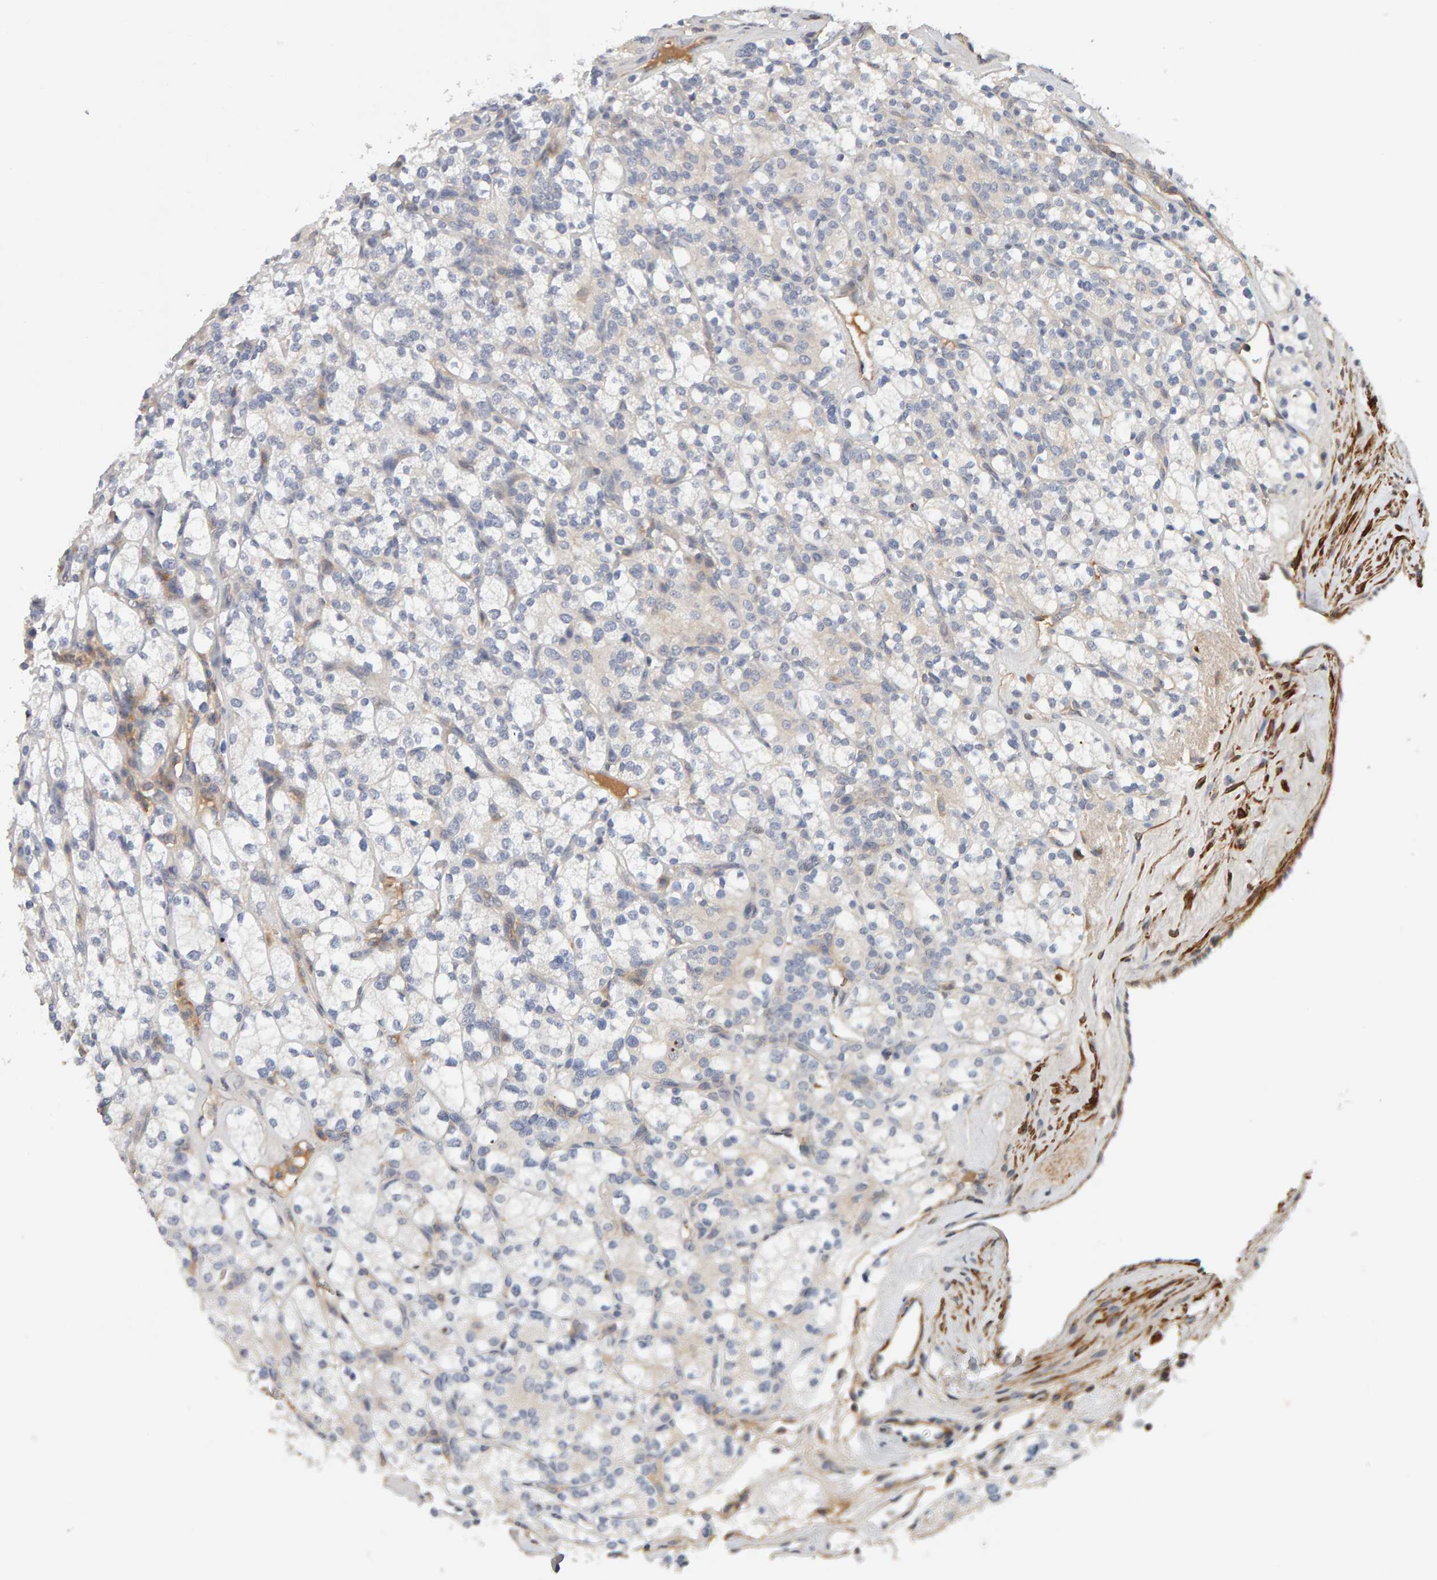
{"staining": {"intensity": "negative", "quantity": "none", "location": "none"}, "tissue": "renal cancer", "cell_type": "Tumor cells", "image_type": "cancer", "snomed": [{"axis": "morphology", "description": "Adenocarcinoma, NOS"}, {"axis": "topography", "description": "Kidney"}], "caption": "IHC micrograph of neoplastic tissue: human adenocarcinoma (renal) stained with DAB displays no significant protein positivity in tumor cells.", "gene": "NUDCD1", "patient": {"sex": "male", "age": 77}}